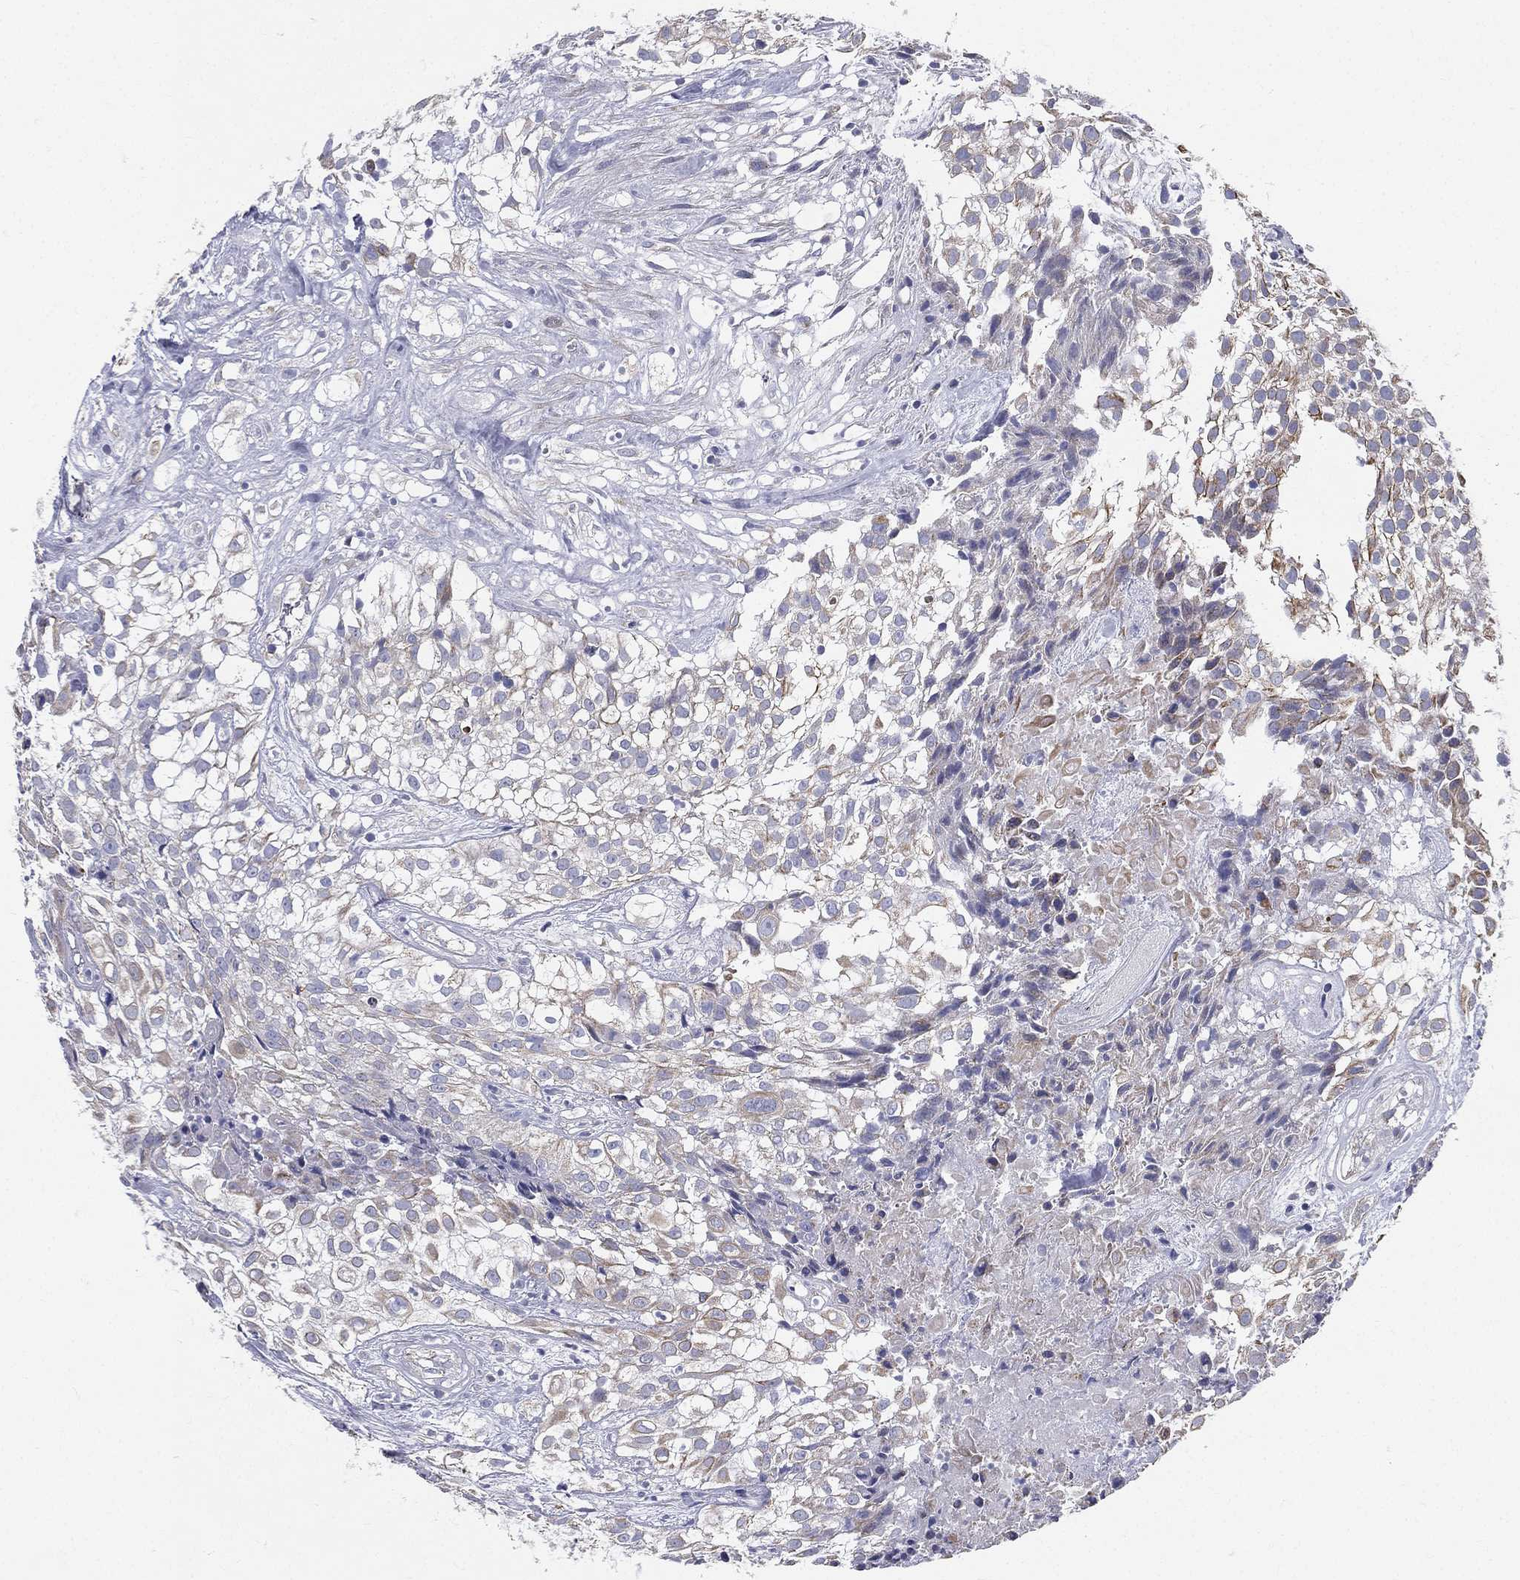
{"staining": {"intensity": "moderate", "quantity": "25%-75%", "location": "cytoplasmic/membranous"}, "tissue": "urothelial cancer", "cell_type": "Tumor cells", "image_type": "cancer", "snomed": [{"axis": "morphology", "description": "Urothelial carcinoma, High grade"}, {"axis": "topography", "description": "Urinary bladder"}], "caption": "Urothelial carcinoma (high-grade) stained with DAB (3,3'-diaminobenzidine) immunohistochemistry (IHC) reveals medium levels of moderate cytoplasmic/membranous staining in about 25%-75% of tumor cells.", "gene": "PWWP3A", "patient": {"sex": "male", "age": 56}}